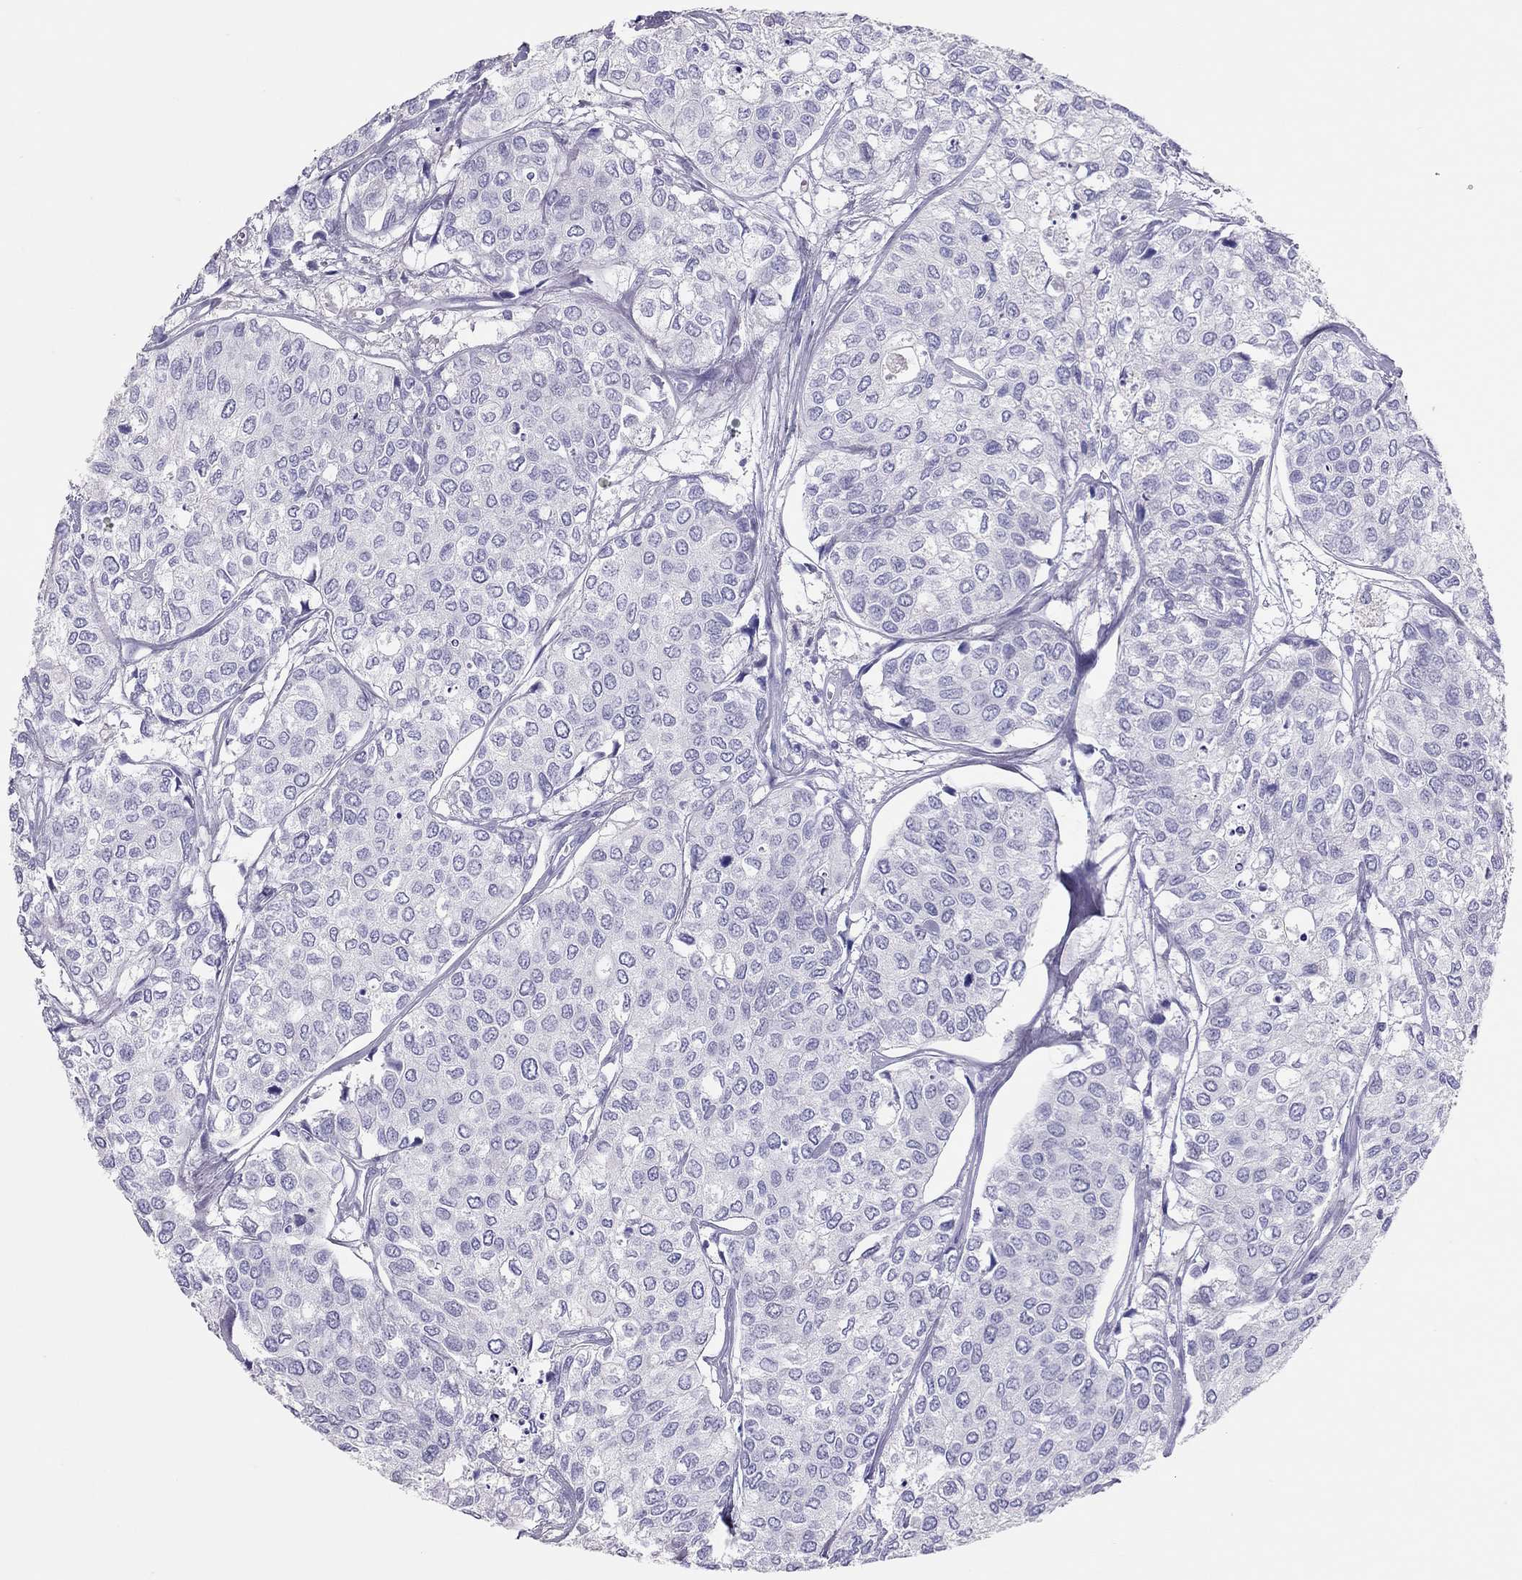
{"staining": {"intensity": "negative", "quantity": "none", "location": "none"}, "tissue": "urothelial cancer", "cell_type": "Tumor cells", "image_type": "cancer", "snomed": [{"axis": "morphology", "description": "Urothelial carcinoma, High grade"}, {"axis": "topography", "description": "Urinary bladder"}], "caption": "High magnification brightfield microscopy of high-grade urothelial carcinoma stained with DAB (brown) and counterstained with hematoxylin (blue): tumor cells show no significant positivity.", "gene": "TSHB", "patient": {"sex": "male", "age": 73}}